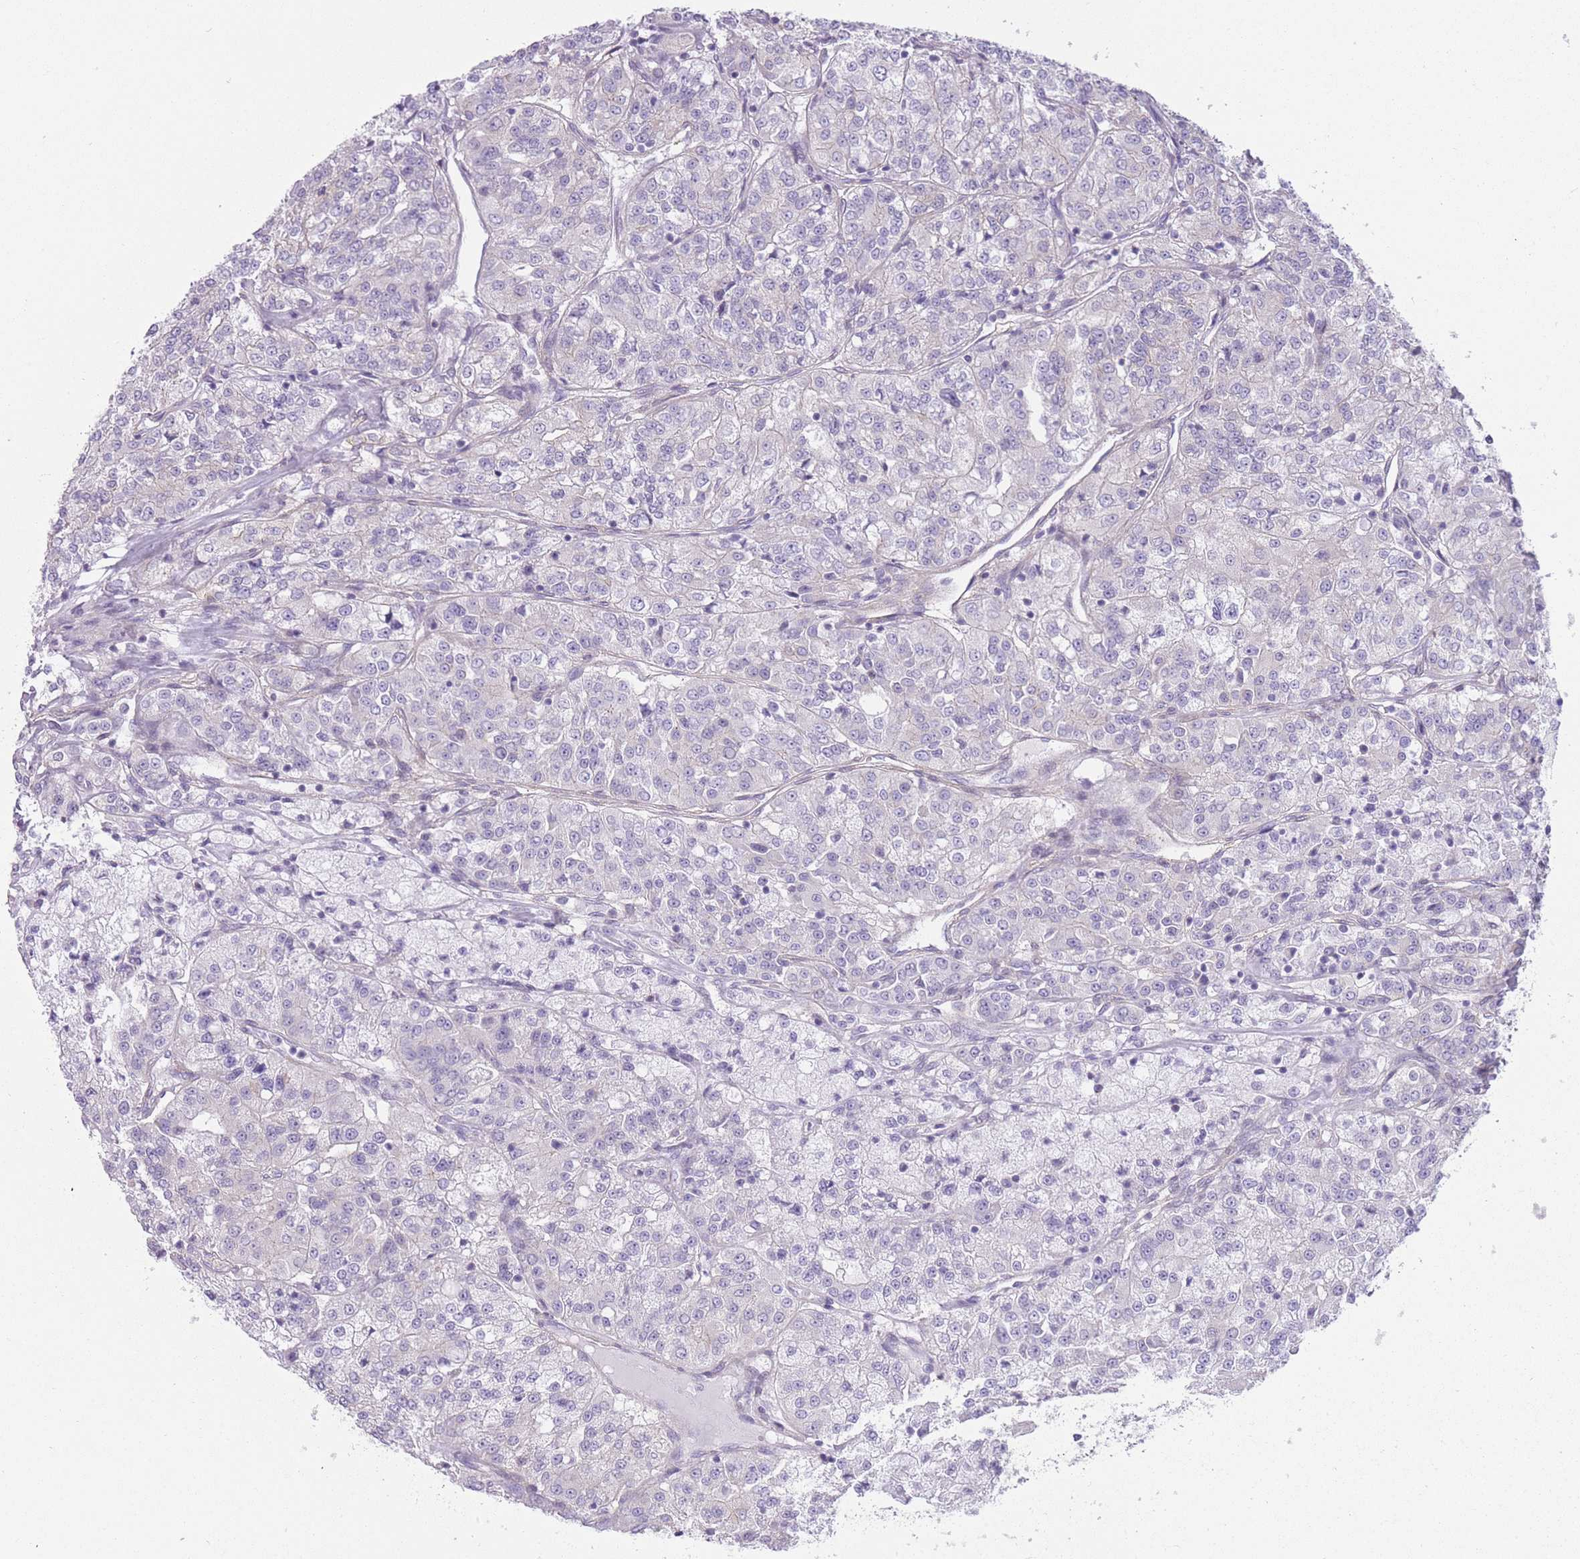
{"staining": {"intensity": "negative", "quantity": "none", "location": "none"}, "tissue": "renal cancer", "cell_type": "Tumor cells", "image_type": "cancer", "snomed": [{"axis": "morphology", "description": "Adenocarcinoma, NOS"}, {"axis": "topography", "description": "Kidney"}], "caption": "An image of human renal cancer (adenocarcinoma) is negative for staining in tumor cells.", "gene": "OR11H12", "patient": {"sex": "female", "age": 63}}